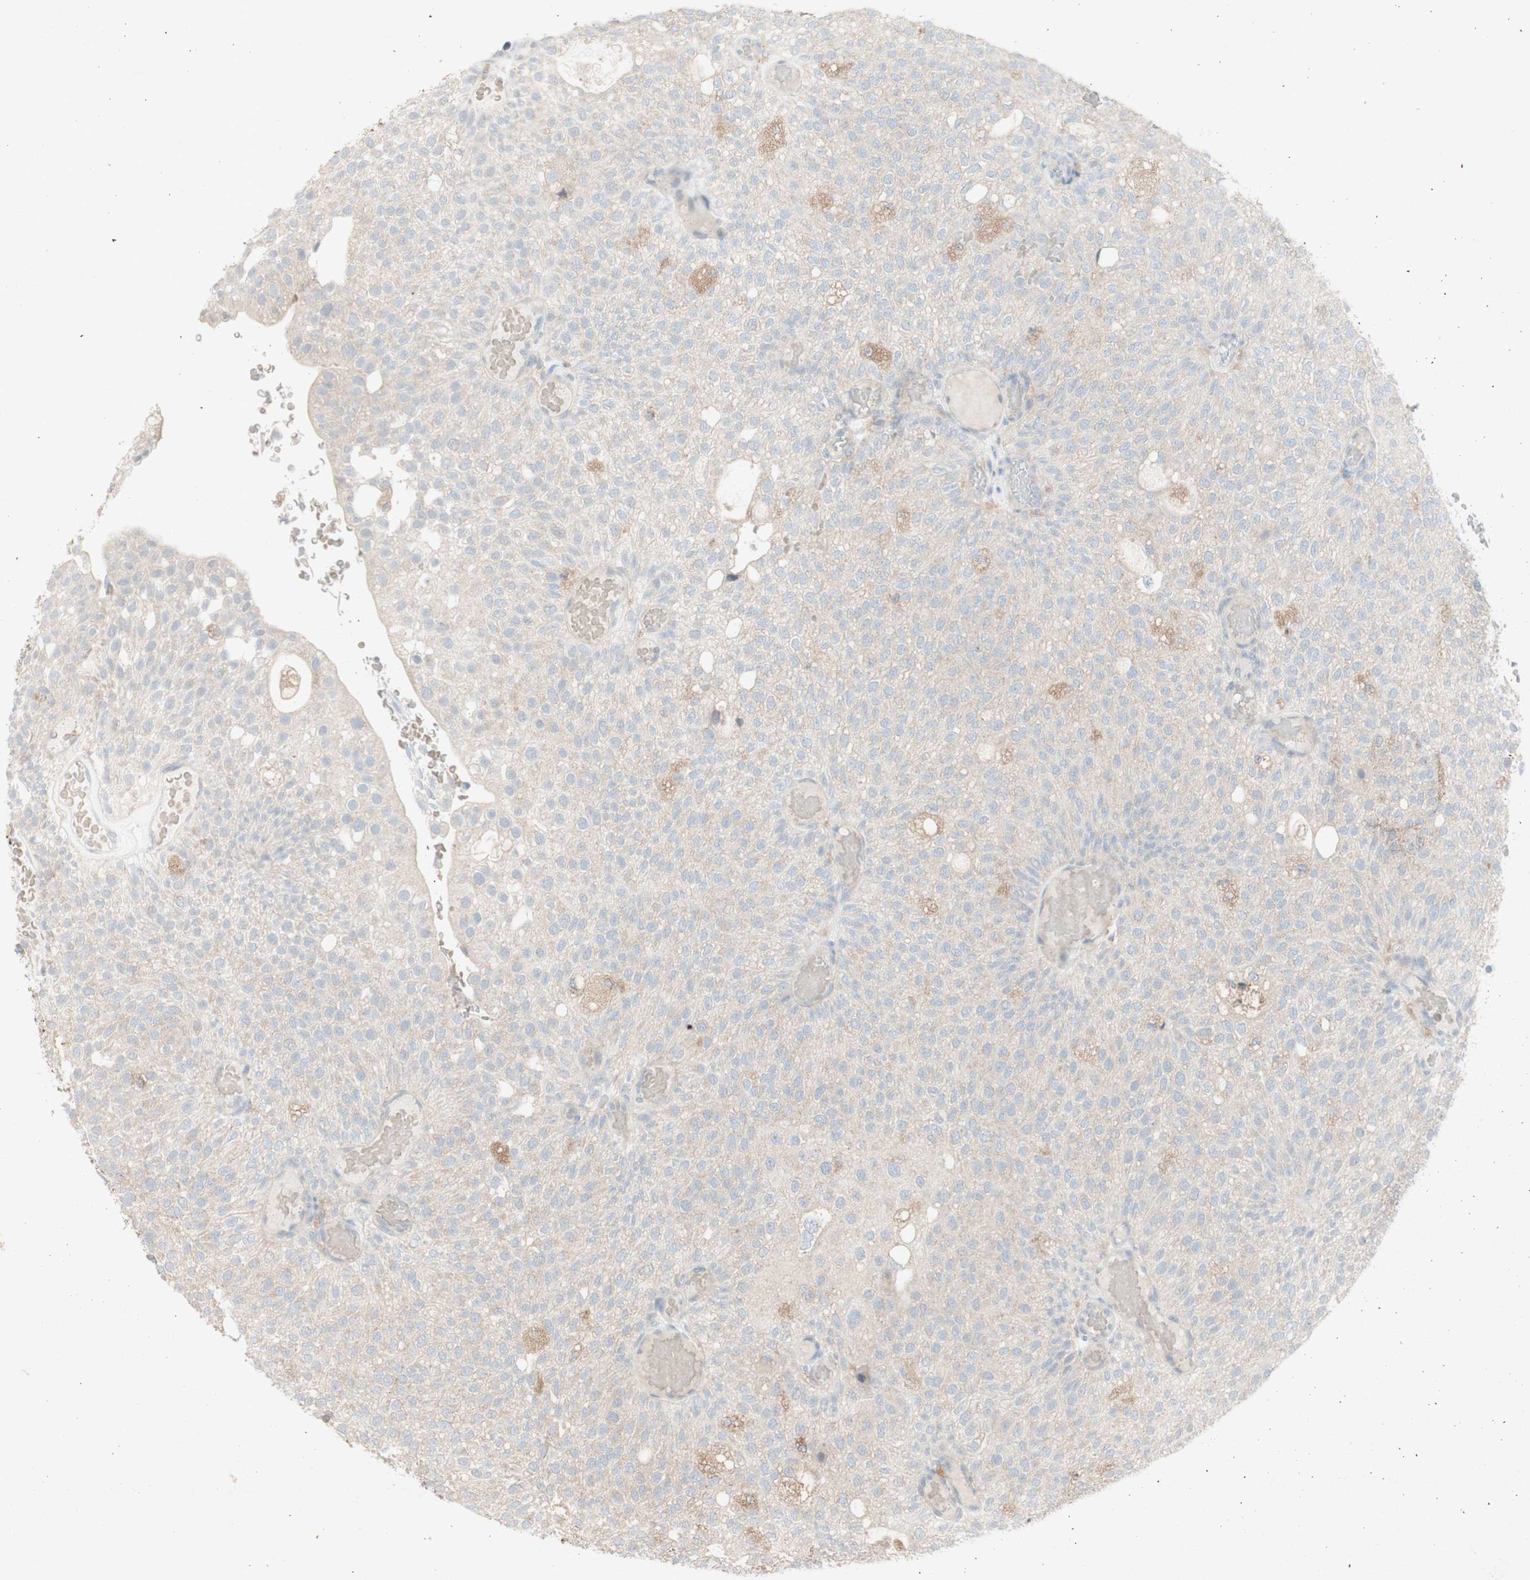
{"staining": {"intensity": "weak", "quantity": "<25%", "location": "cytoplasmic/membranous"}, "tissue": "urothelial cancer", "cell_type": "Tumor cells", "image_type": "cancer", "snomed": [{"axis": "morphology", "description": "Urothelial carcinoma, Low grade"}, {"axis": "topography", "description": "Urinary bladder"}], "caption": "Urothelial cancer was stained to show a protein in brown. There is no significant positivity in tumor cells.", "gene": "ATP6V1B1", "patient": {"sex": "male", "age": 78}}